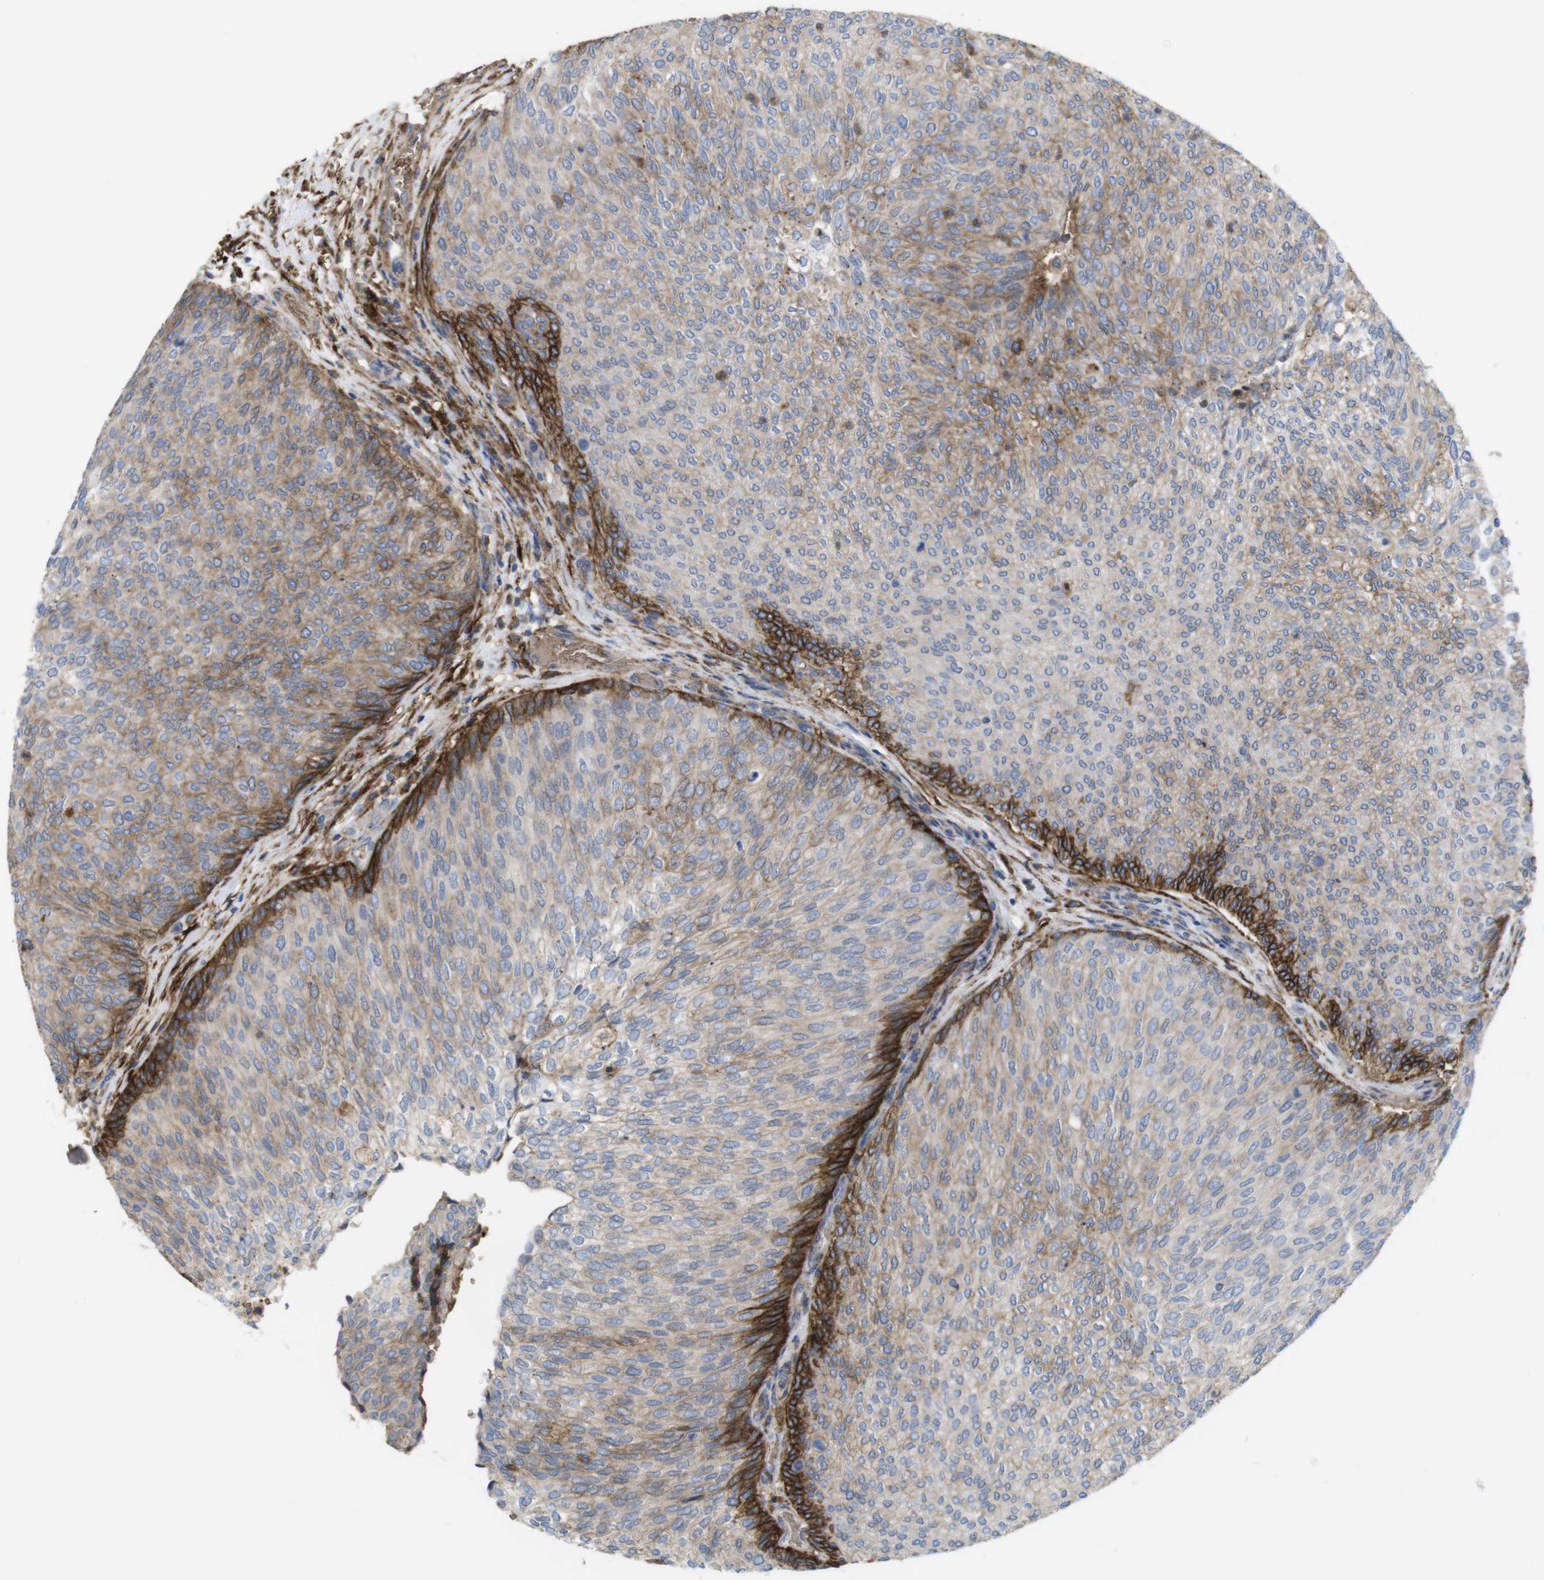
{"staining": {"intensity": "strong", "quantity": "<25%", "location": "cytoplasmic/membranous"}, "tissue": "urothelial cancer", "cell_type": "Tumor cells", "image_type": "cancer", "snomed": [{"axis": "morphology", "description": "Urothelial carcinoma, Low grade"}, {"axis": "topography", "description": "Urinary bladder"}], "caption": "Immunohistochemistry histopathology image of neoplastic tissue: human urothelial cancer stained using immunohistochemistry (IHC) demonstrates medium levels of strong protein expression localized specifically in the cytoplasmic/membranous of tumor cells, appearing as a cytoplasmic/membranous brown color.", "gene": "CYBRD1", "patient": {"sex": "female", "age": 79}}